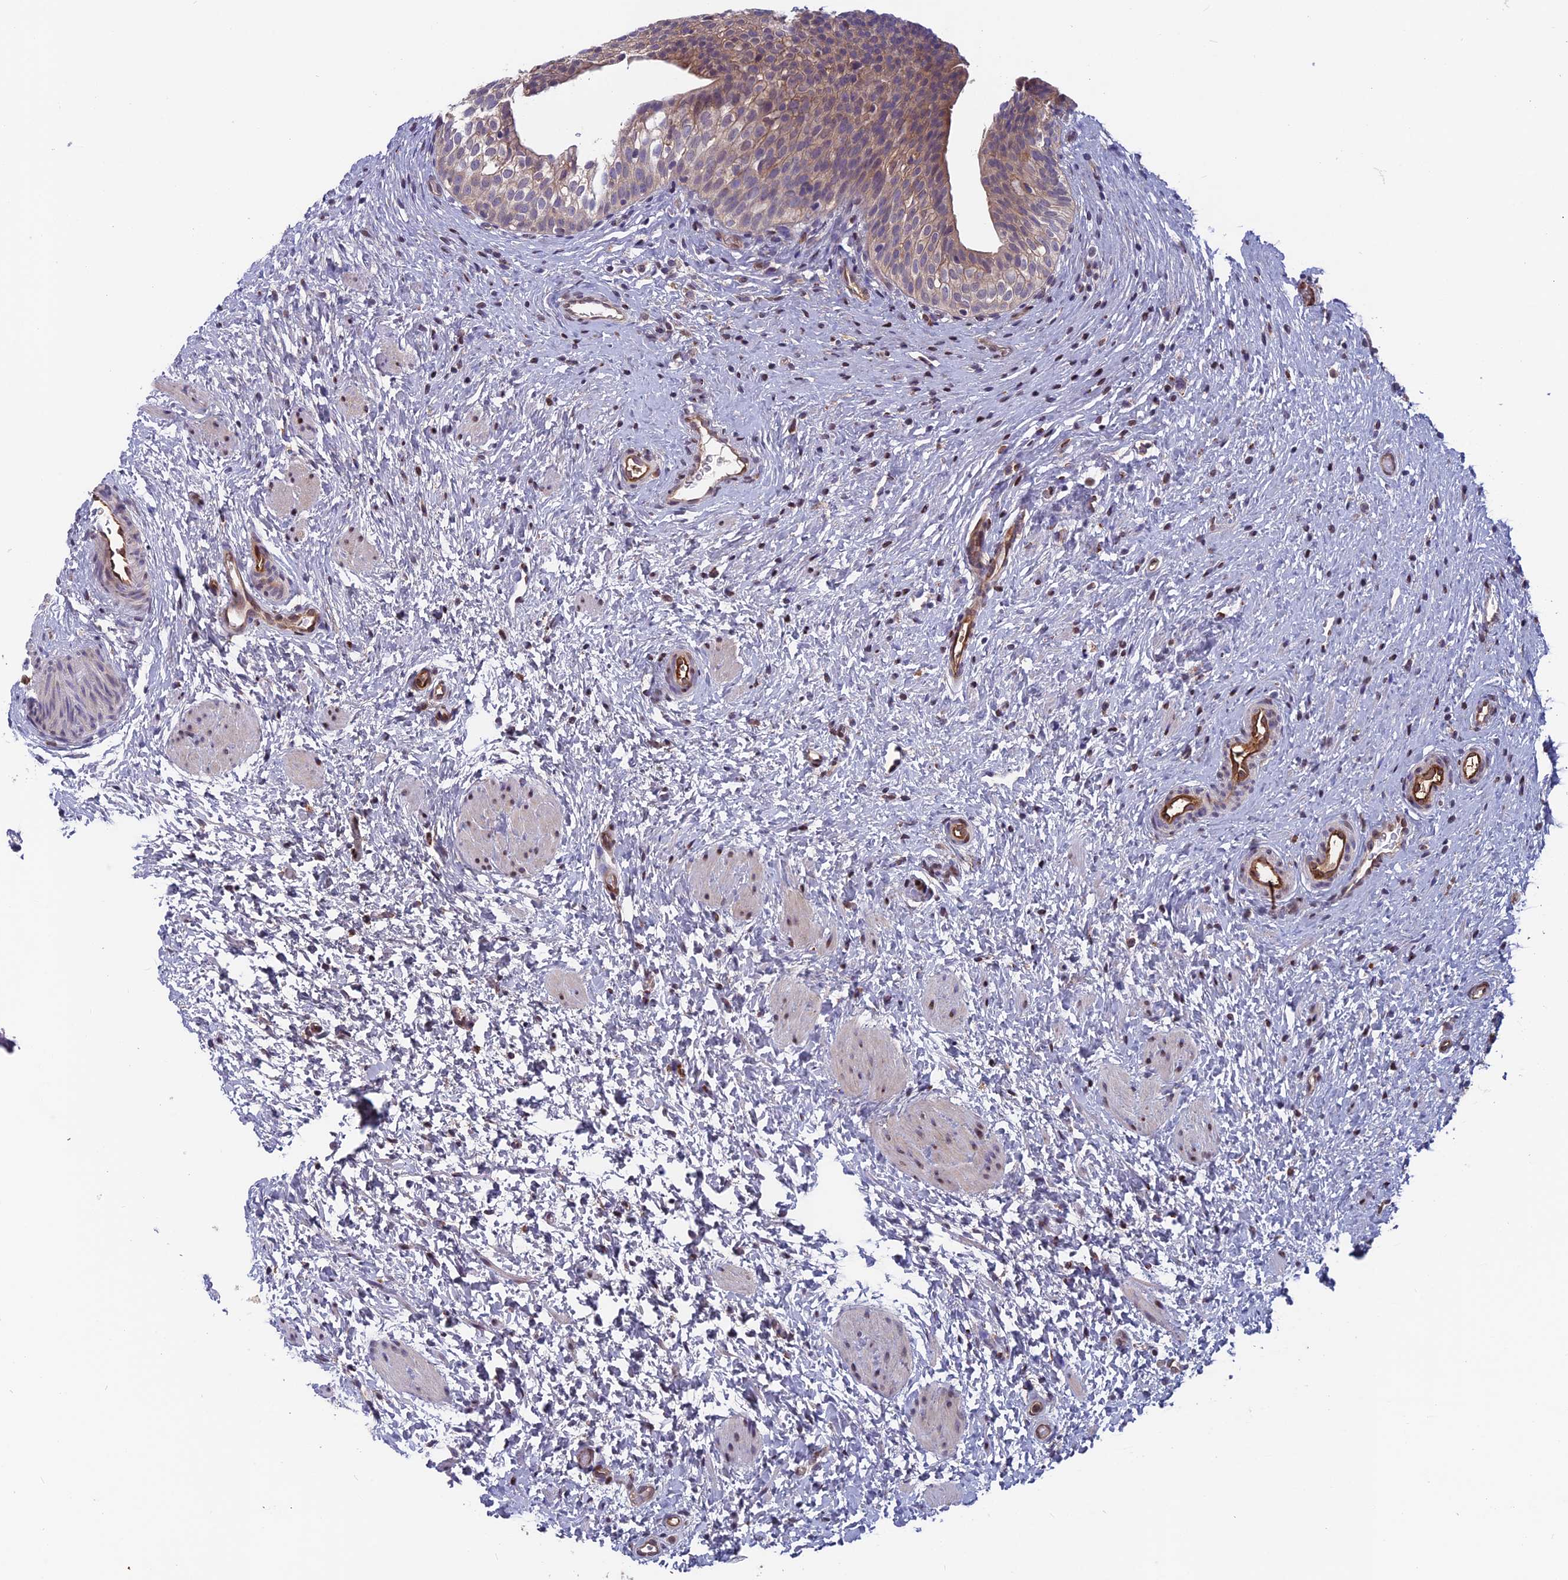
{"staining": {"intensity": "moderate", "quantity": "25%-75%", "location": "cytoplasmic/membranous"}, "tissue": "urinary bladder", "cell_type": "Urothelial cells", "image_type": "normal", "snomed": [{"axis": "morphology", "description": "Normal tissue, NOS"}, {"axis": "topography", "description": "Urinary bladder"}], "caption": "An IHC micrograph of benign tissue is shown. Protein staining in brown highlights moderate cytoplasmic/membranous positivity in urinary bladder within urothelial cells.", "gene": "MAST2", "patient": {"sex": "male", "age": 1}}